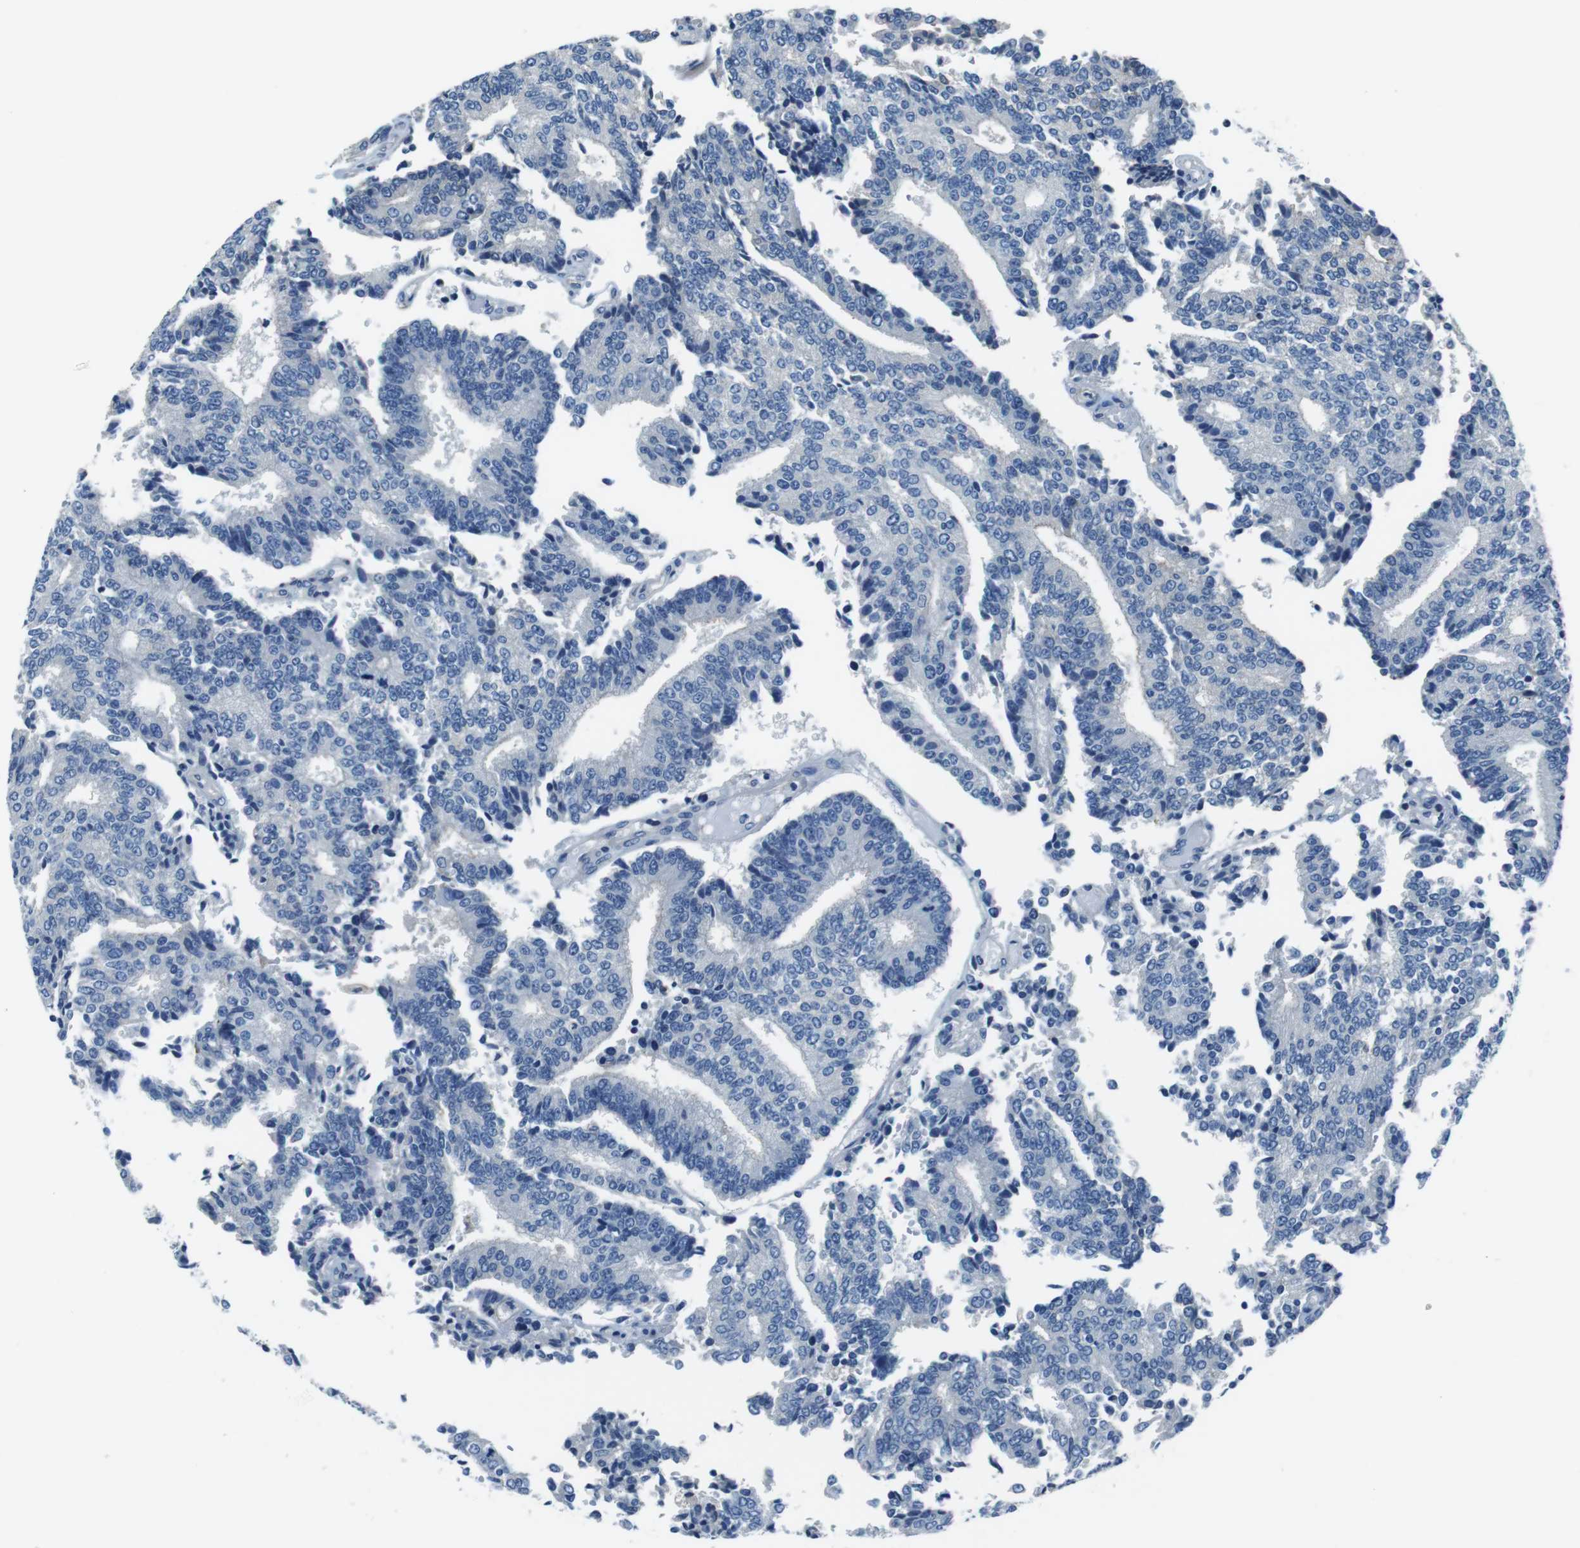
{"staining": {"intensity": "negative", "quantity": "none", "location": "none"}, "tissue": "prostate cancer", "cell_type": "Tumor cells", "image_type": "cancer", "snomed": [{"axis": "morphology", "description": "Normal tissue, NOS"}, {"axis": "morphology", "description": "Adenocarcinoma, High grade"}, {"axis": "topography", "description": "Prostate"}, {"axis": "topography", "description": "Seminal veicle"}], "caption": "There is no significant expression in tumor cells of prostate cancer.", "gene": "TULP3", "patient": {"sex": "male", "age": 55}}